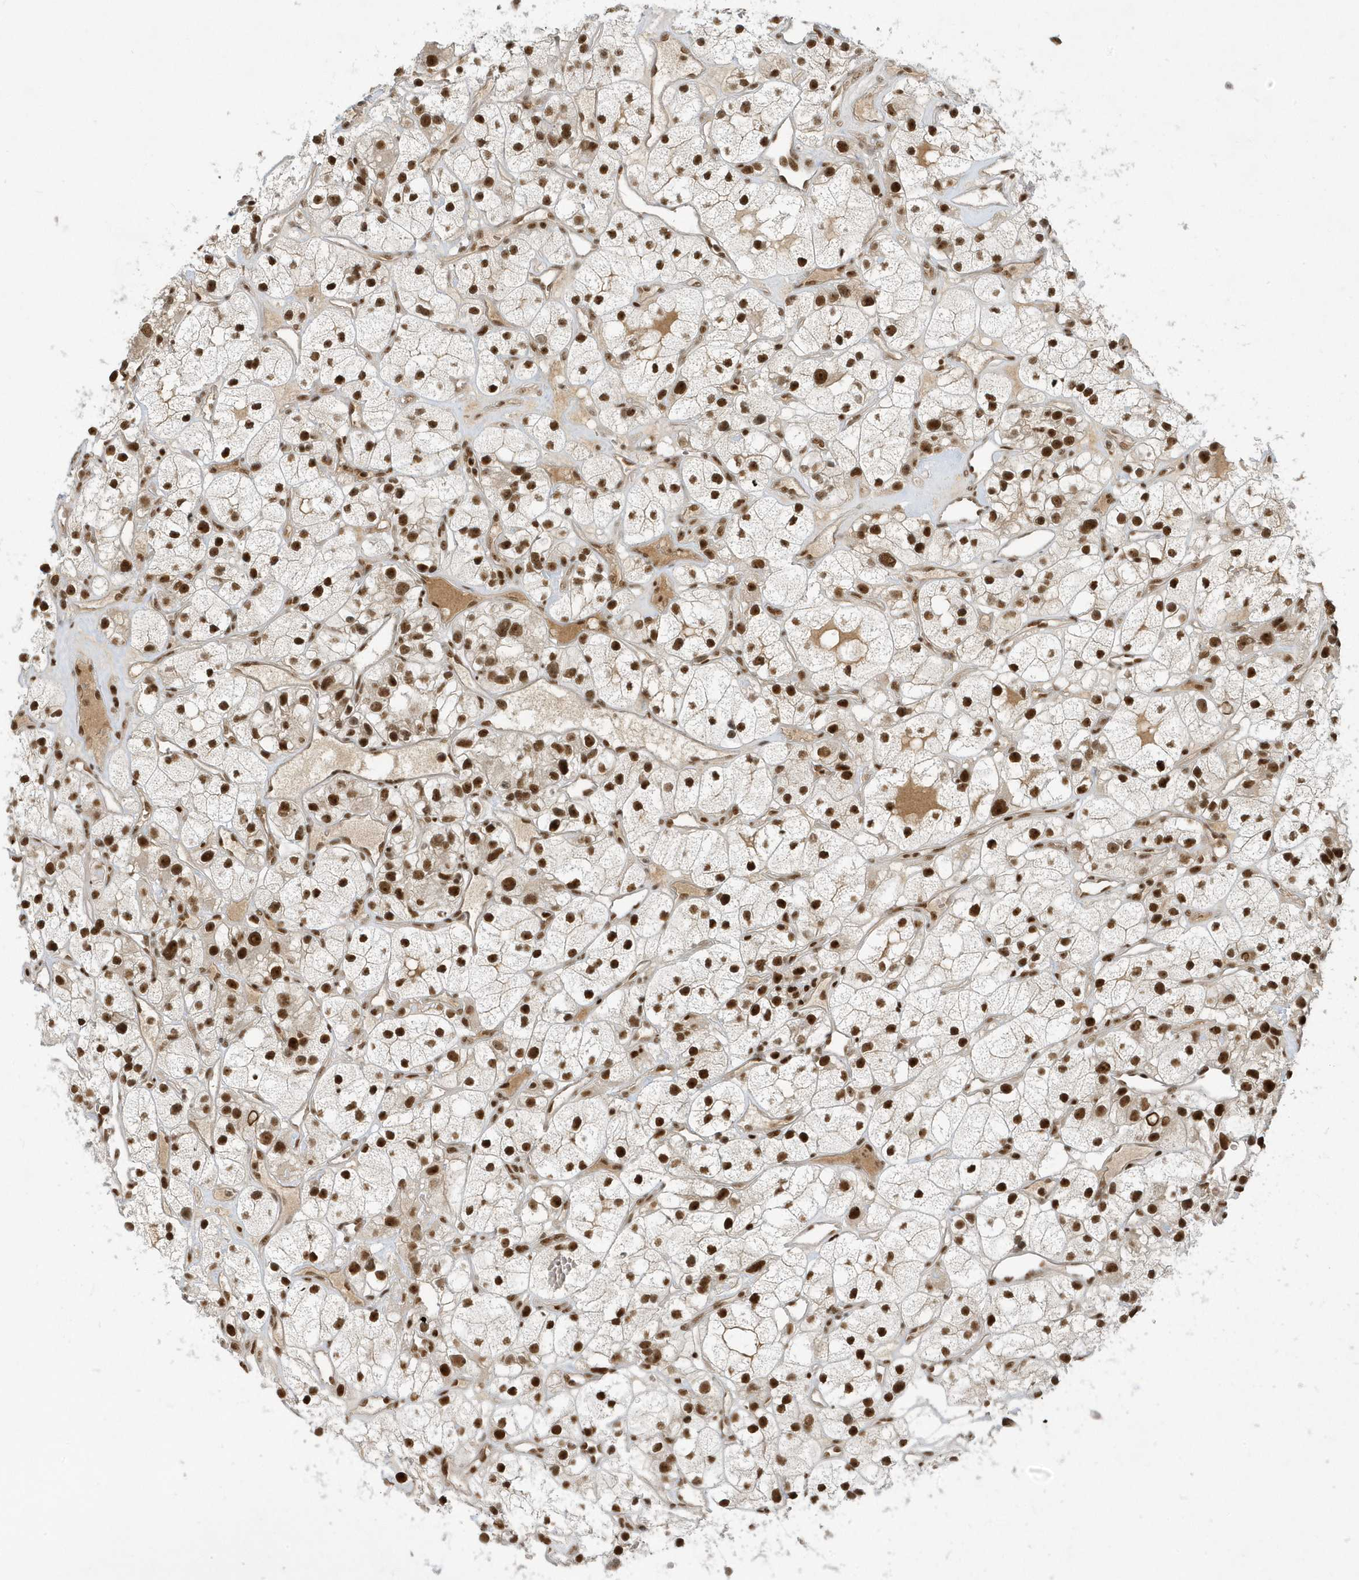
{"staining": {"intensity": "strong", "quantity": ">75%", "location": "nuclear"}, "tissue": "renal cancer", "cell_type": "Tumor cells", "image_type": "cancer", "snomed": [{"axis": "morphology", "description": "Adenocarcinoma, NOS"}, {"axis": "topography", "description": "Kidney"}], "caption": "A high amount of strong nuclear staining is appreciated in about >75% of tumor cells in adenocarcinoma (renal) tissue.", "gene": "PPIL2", "patient": {"sex": "female", "age": 57}}